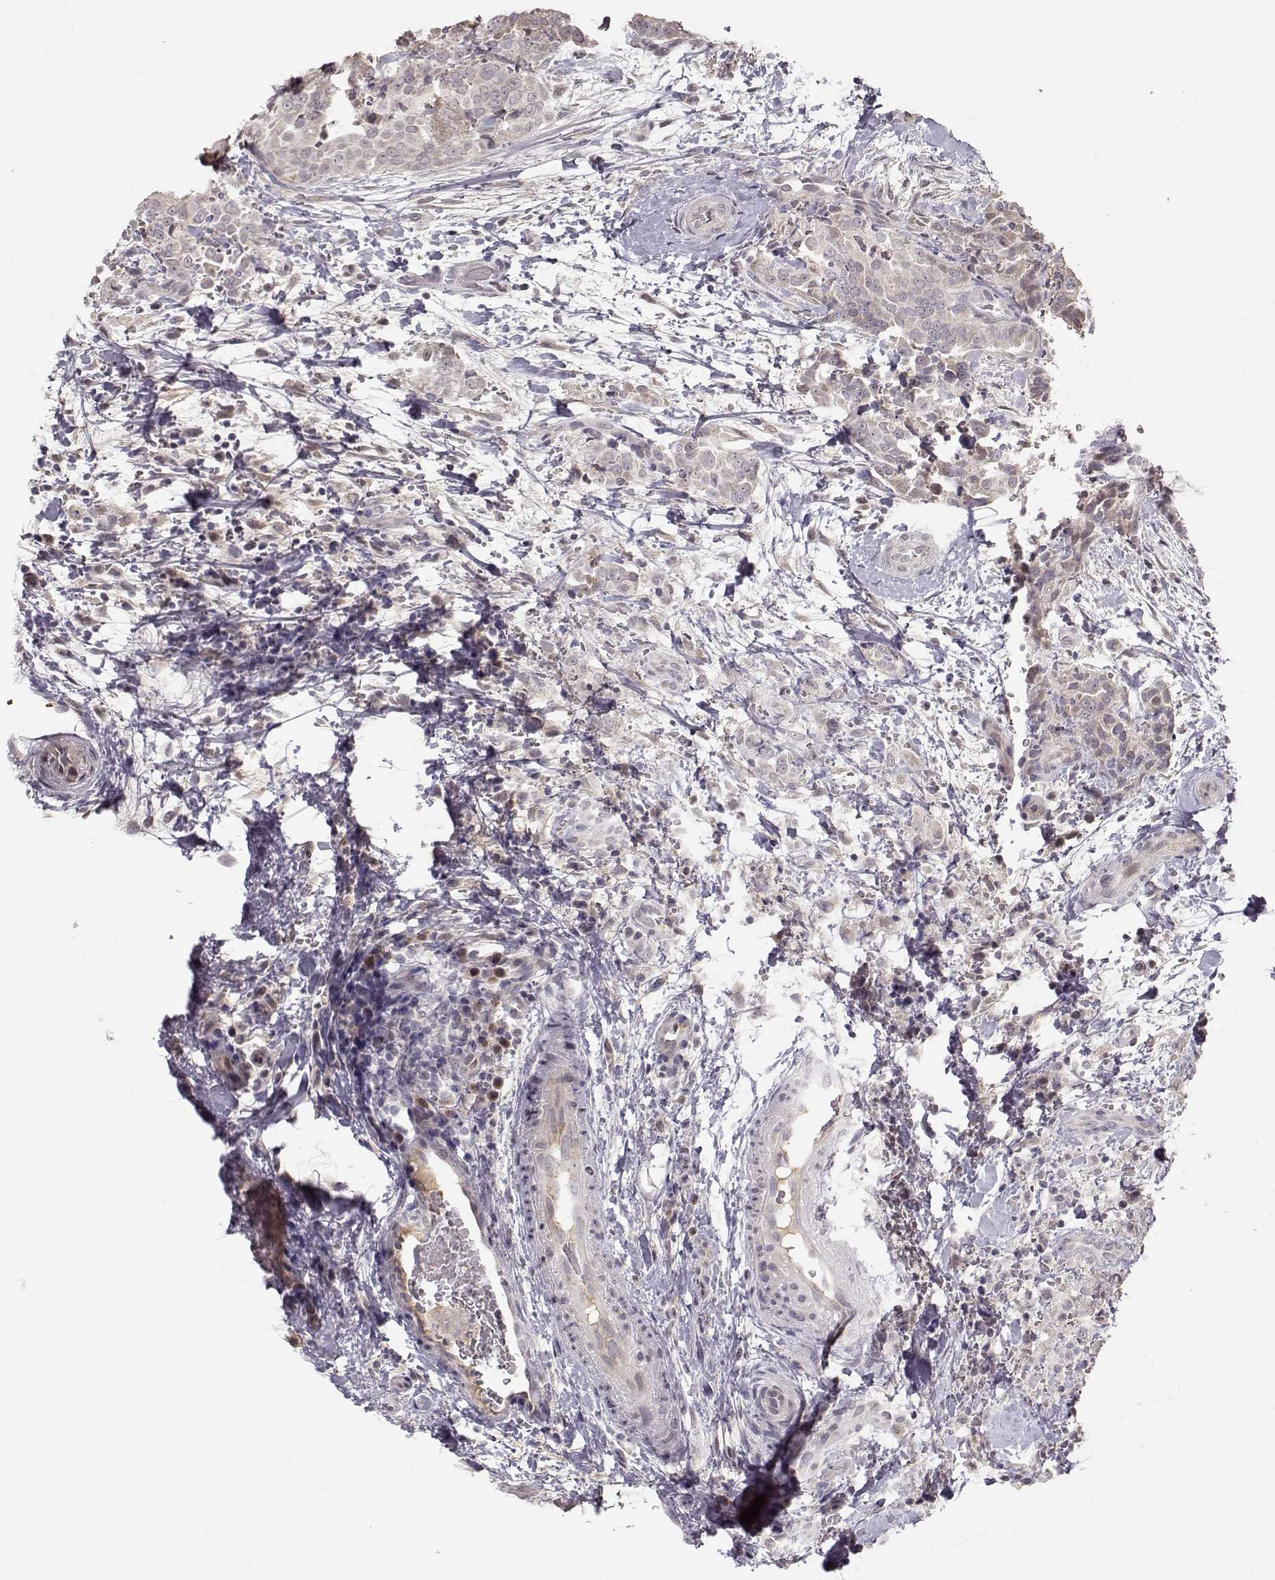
{"staining": {"intensity": "negative", "quantity": "none", "location": "none"}, "tissue": "thyroid cancer", "cell_type": "Tumor cells", "image_type": "cancer", "snomed": [{"axis": "morphology", "description": "Papillary adenocarcinoma, NOS"}, {"axis": "topography", "description": "Thyroid gland"}], "caption": "Image shows no significant protein staining in tumor cells of thyroid papillary adenocarcinoma.", "gene": "PNMT", "patient": {"sex": "male", "age": 61}}